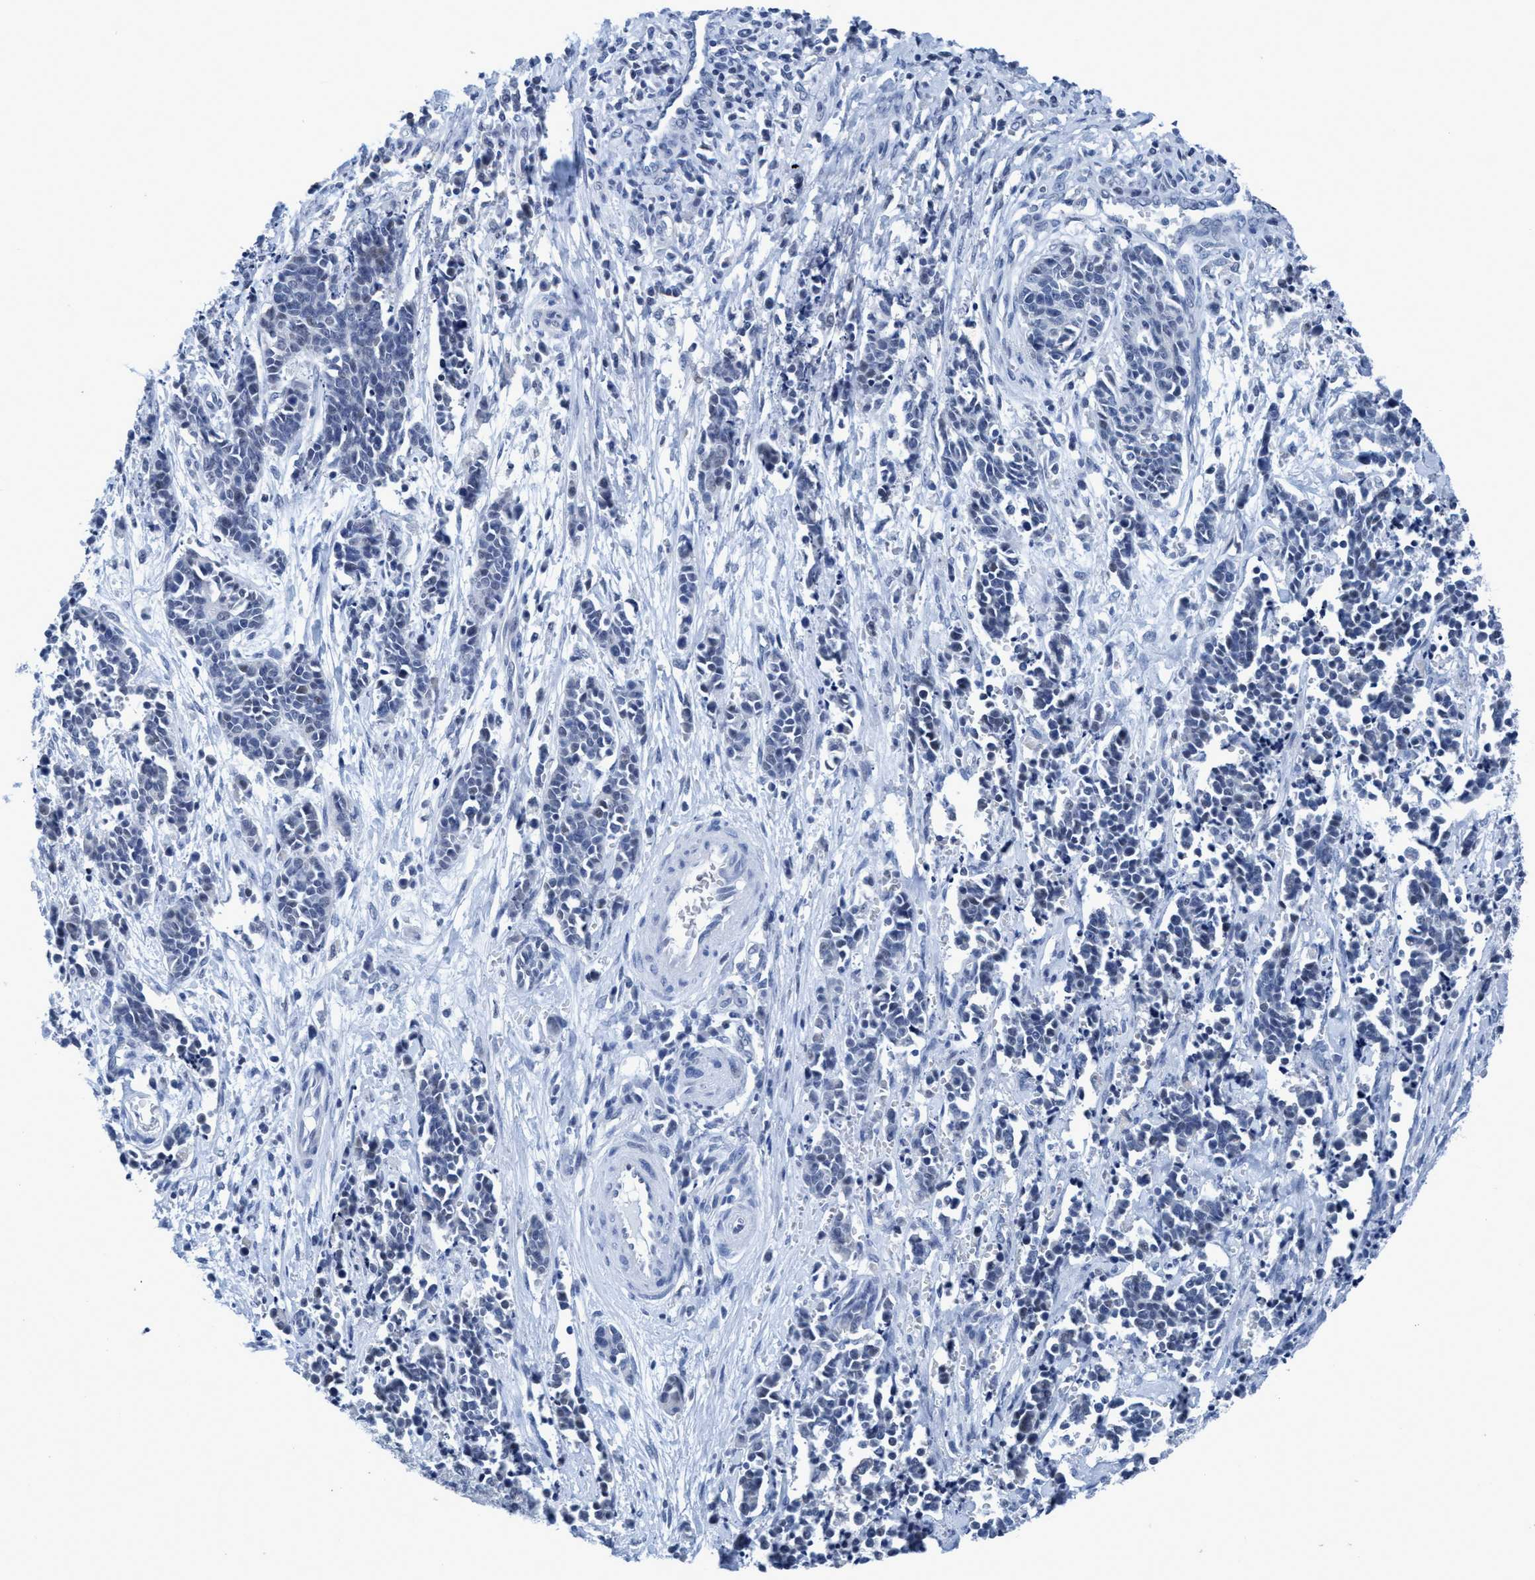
{"staining": {"intensity": "negative", "quantity": "none", "location": "none"}, "tissue": "cervical cancer", "cell_type": "Tumor cells", "image_type": "cancer", "snomed": [{"axis": "morphology", "description": "Squamous cell carcinoma, NOS"}, {"axis": "topography", "description": "Cervix"}], "caption": "Cervical squamous cell carcinoma was stained to show a protein in brown. There is no significant expression in tumor cells. (DAB (3,3'-diaminobenzidine) immunohistochemistry (IHC), high magnification).", "gene": "DNAI1", "patient": {"sex": "female", "age": 35}}